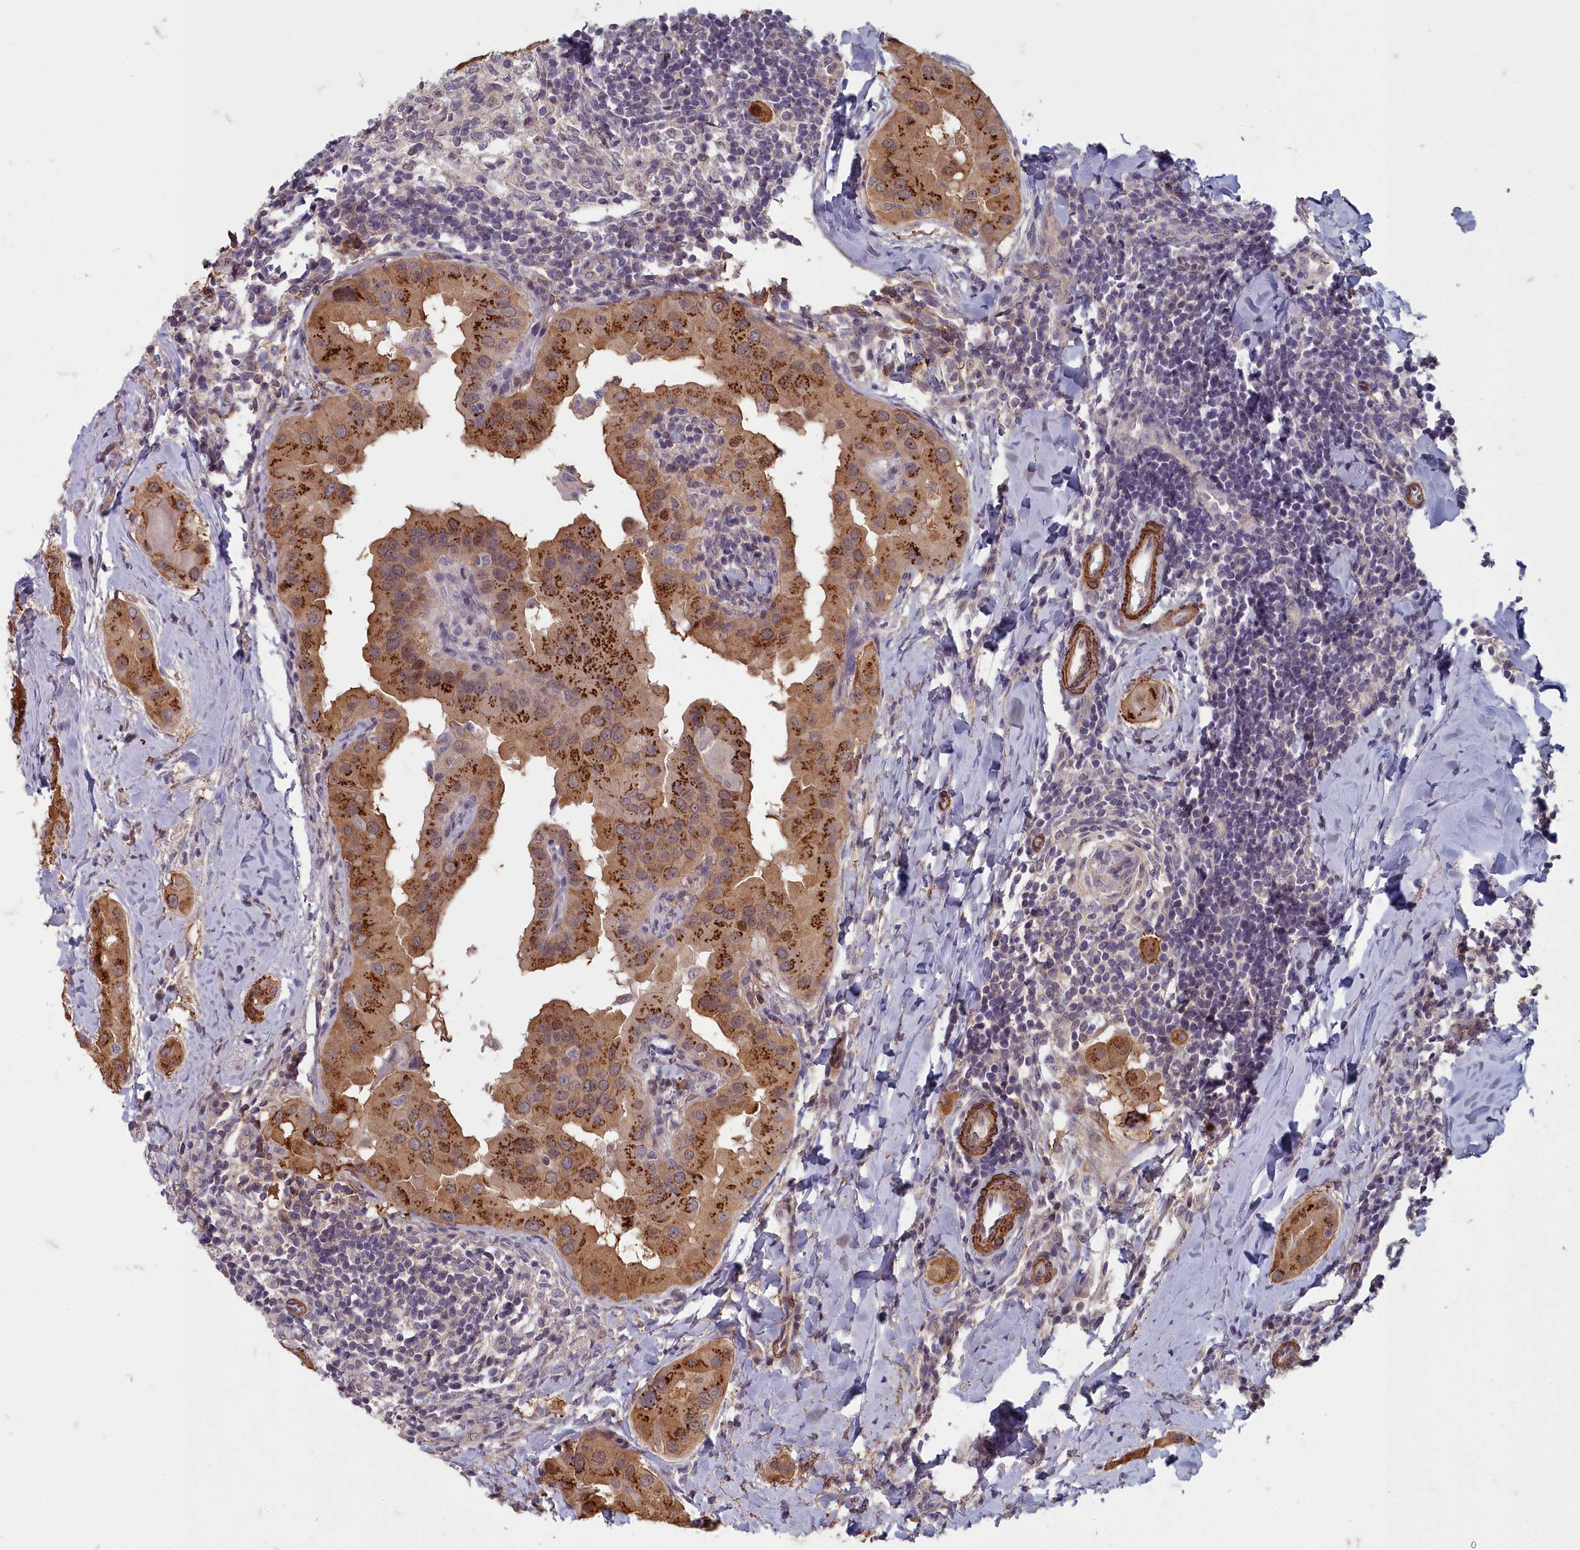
{"staining": {"intensity": "strong", "quantity": ">75%", "location": "cytoplasmic/membranous"}, "tissue": "thyroid cancer", "cell_type": "Tumor cells", "image_type": "cancer", "snomed": [{"axis": "morphology", "description": "Papillary adenocarcinoma, NOS"}, {"axis": "topography", "description": "Thyroid gland"}], "caption": "A high-resolution histopathology image shows IHC staining of thyroid cancer (papillary adenocarcinoma), which exhibits strong cytoplasmic/membranous staining in approximately >75% of tumor cells.", "gene": "ZNF626", "patient": {"sex": "male", "age": 33}}